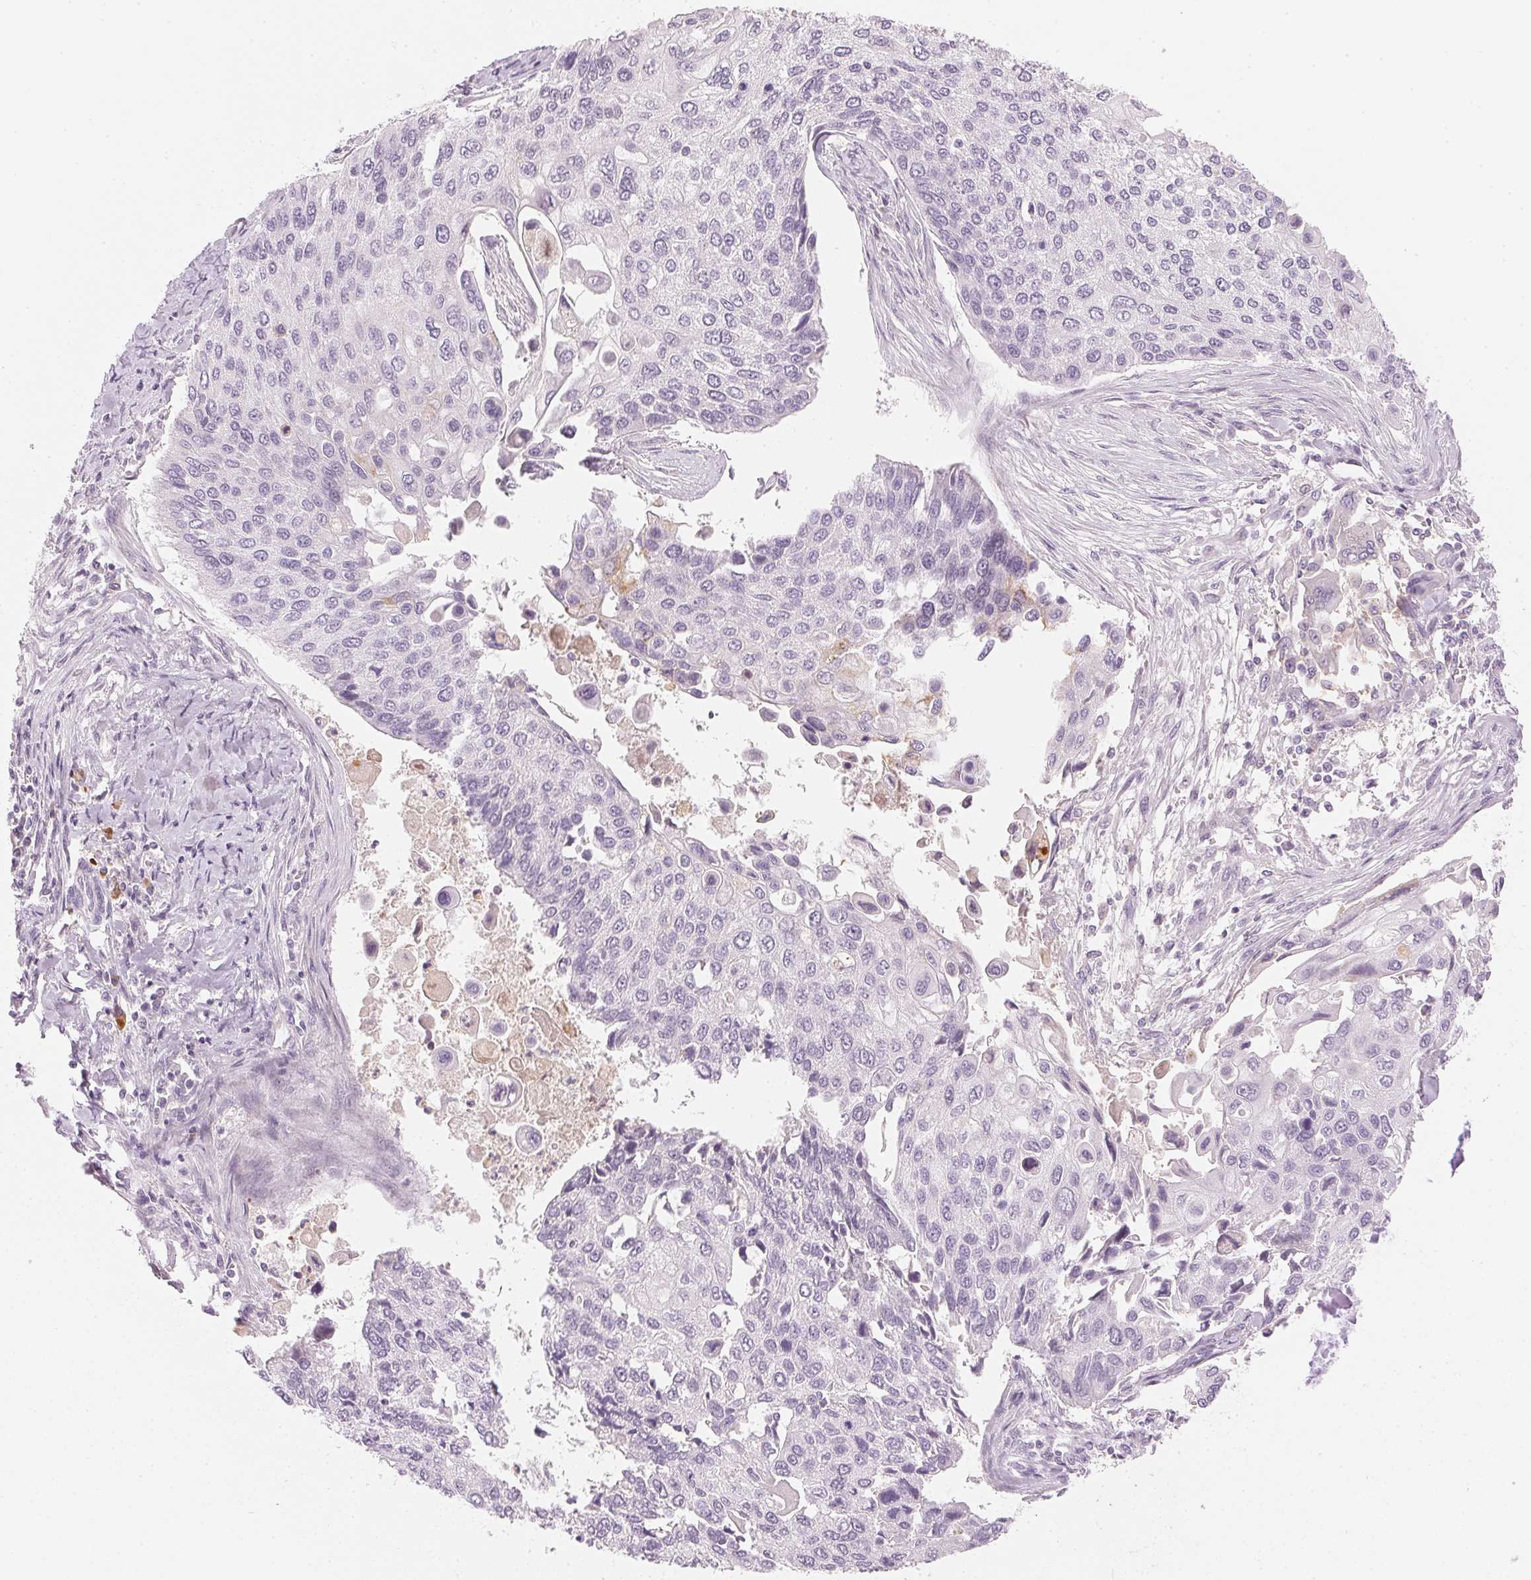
{"staining": {"intensity": "negative", "quantity": "none", "location": "none"}, "tissue": "lung cancer", "cell_type": "Tumor cells", "image_type": "cancer", "snomed": [{"axis": "morphology", "description": "Squamous cell carcinoma, NOS"}, {"axis": "morphology", "description": "Squamous cell carcinoma, metastatic, NOS"}, {"axis": "topography", "description": "Lung"}], "caption": "Immunohistochemical staining of human lung squamous cell carcinoma exhibits no significant expression in tumor cells.", "gene": "RMDN2", "patient": {"sex": "male", "age": 63}}